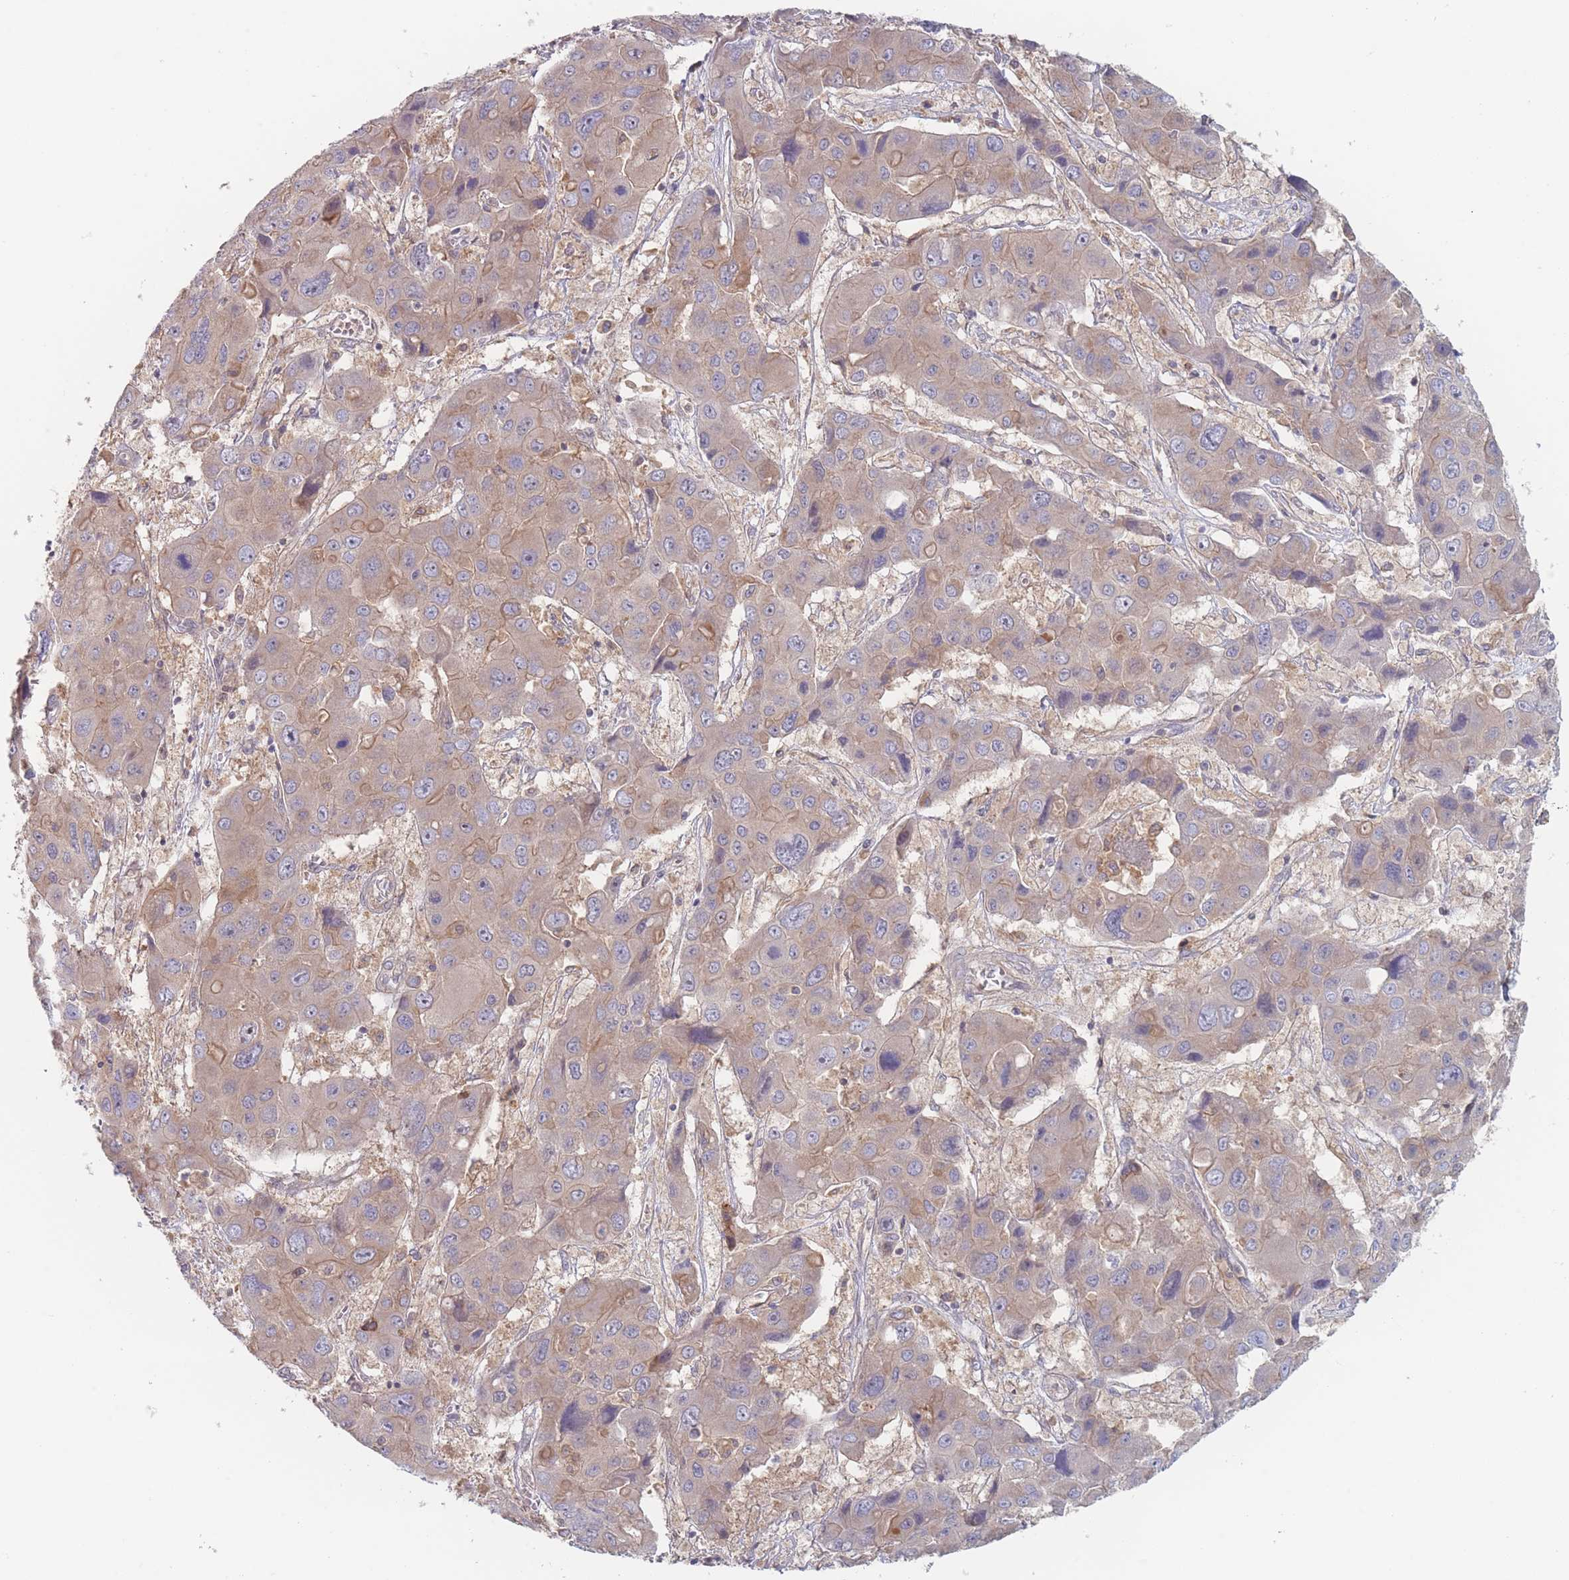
{"staining": {"intensity": "weak", "quantity": "25%-75%", "location": "cytoplasmic/membranous"}, "tissue": "liver cancer", "cell_type": "Tumor cells", "image_type": "cancer", "snomed": [{"axis": "morphology", "description": "Cholangiocarcinoma"}, {"axis": "topography", "description": "Liver"}], "caption": "The photomicrograph demonstrates a brown stain indicating the presence of a protein in the cytoplasmic/membranous of tumor cells in cholangiocarcinoma (liver).", "gene": "EFCC1", "patient": {"sex": "male", "age": 67}}